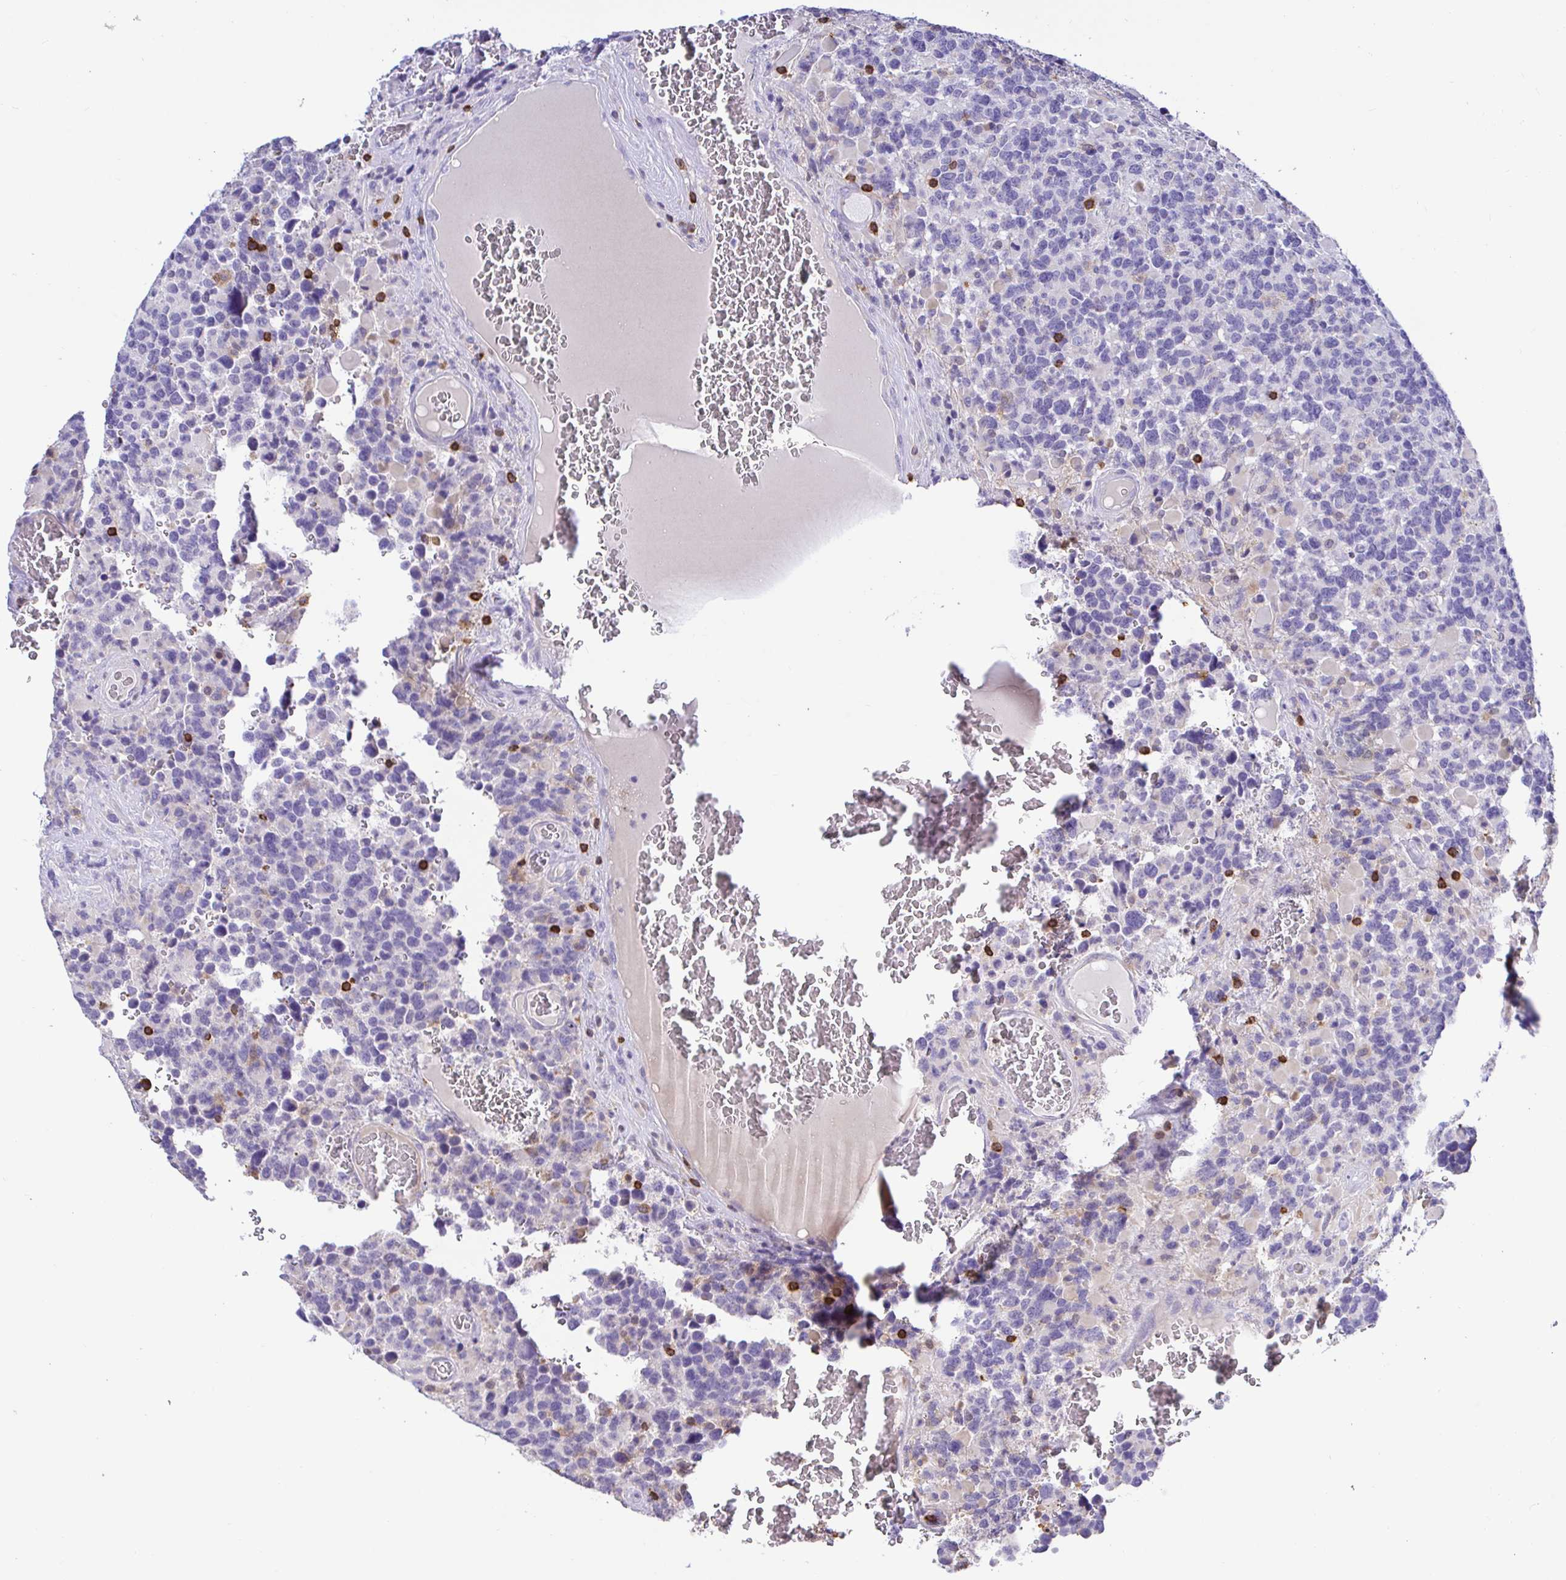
{"staining": {"intensity": "negative", "quantity": "none", "location": "none"}, "tissue": "glioma", "cell_type": "Tumor cells", "image_type": "cancer", "snomed": [{"axis": "morphology", "description": "Glioma, malignant, High grade"}, {"axis": "topography", "description": "Brain"}], "caption": "The photomicrograph demonstrates no staining of tumor cells in glioma.", "gene": "SKAP1", "patient": {"sex": "female", "age": 40}}